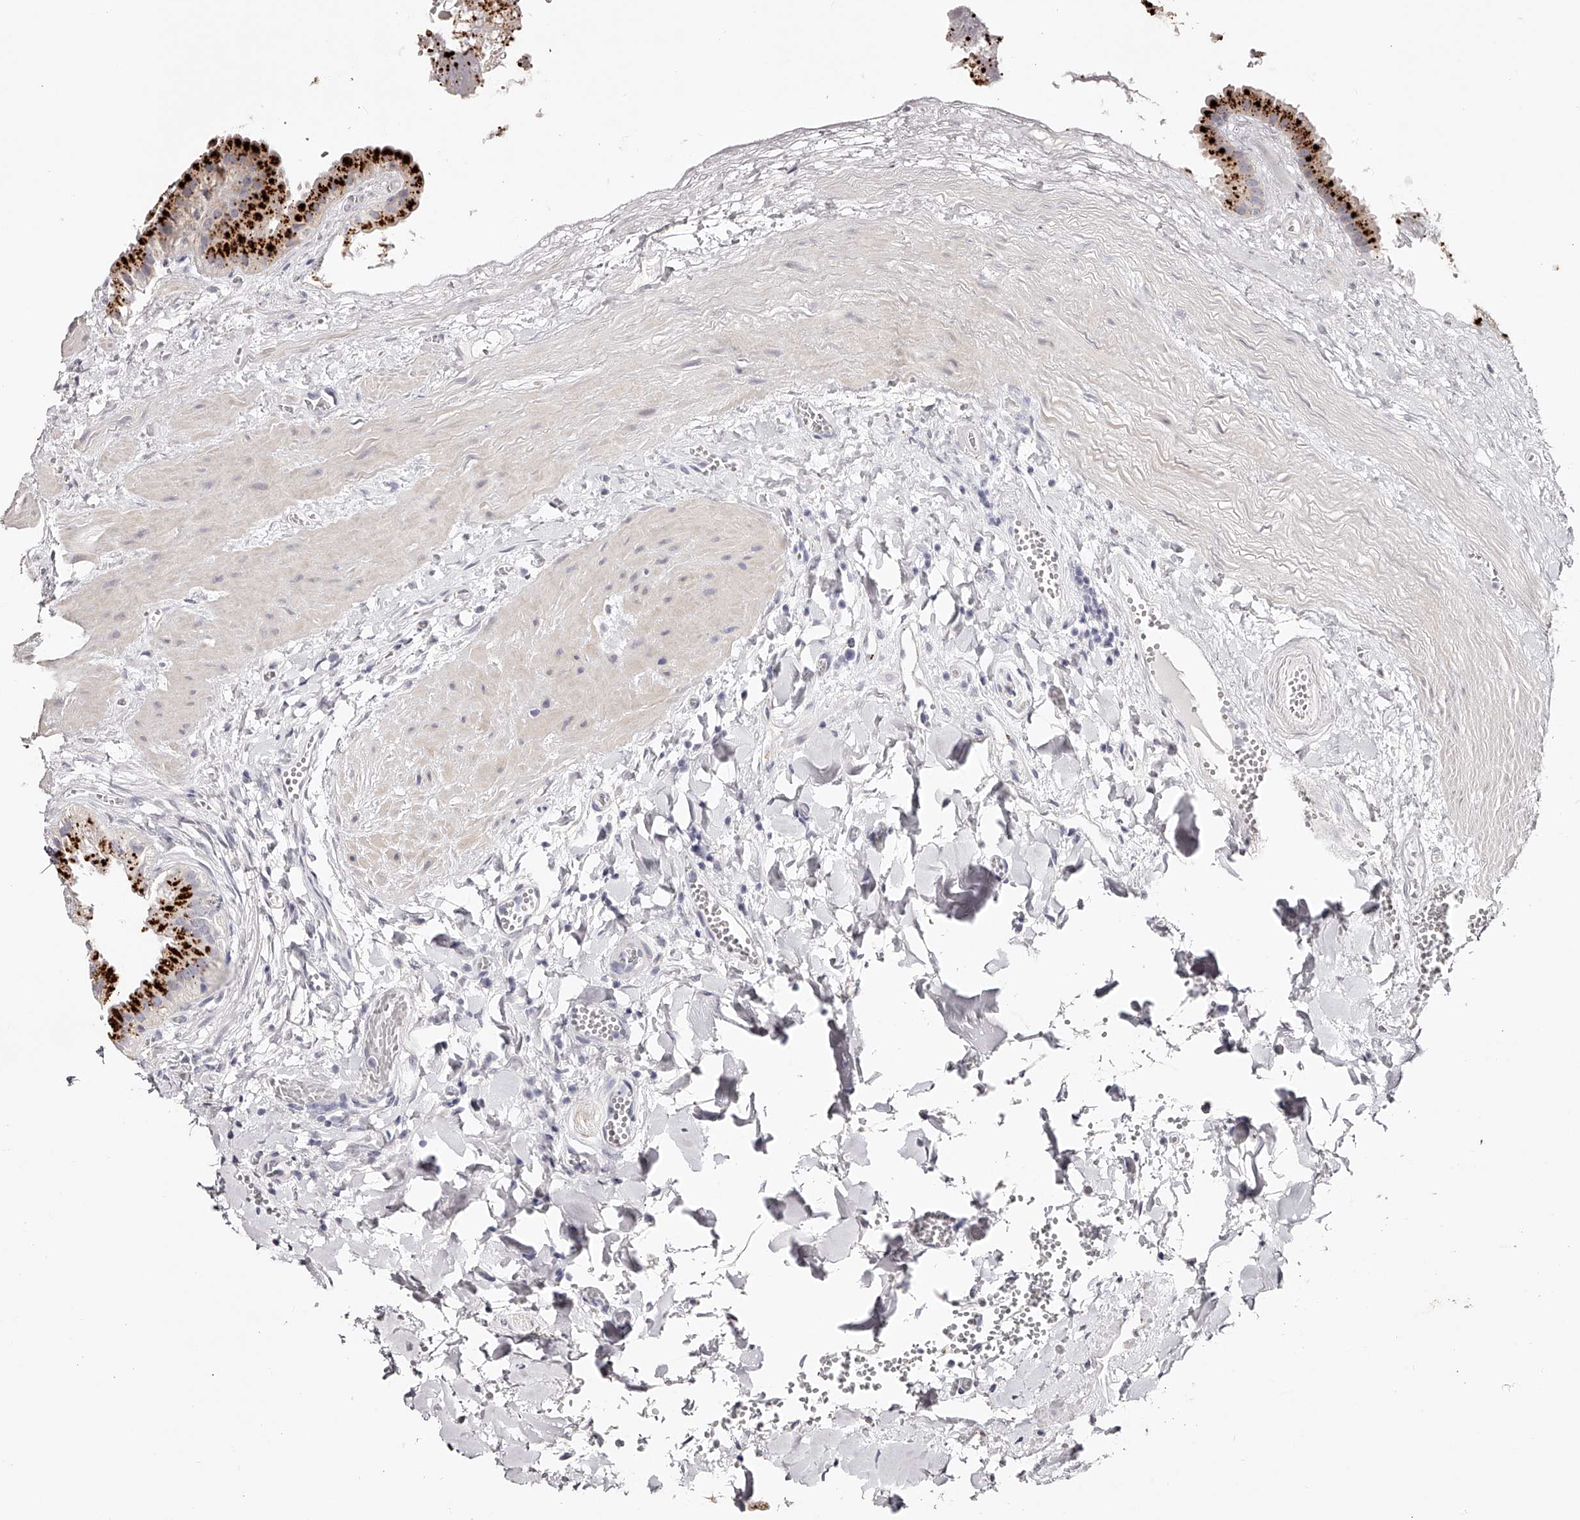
{"staining": {"intensity": "strong", "quantity": ">75%", "location": "cytoplasmic/membranous"}, "tissue": "gallbladder", "cell_type": "Glandular cells", "image_type": "normal", "snomed": [{"axis": "morphology", "description": "Normal tissue, NOS"}, {"axis": "topography", "description": "Gallbladder"}], "caption": "This micrograph shows benign gallbladder stained with IHC to label a protein in brown. The cytoplasmic/membranous of glandular cells show strong positivity for the protein. Nuclei are counter-stained blue.", "gene": "SLC35D3", "patient": {"sex": "male", "age": 55}}